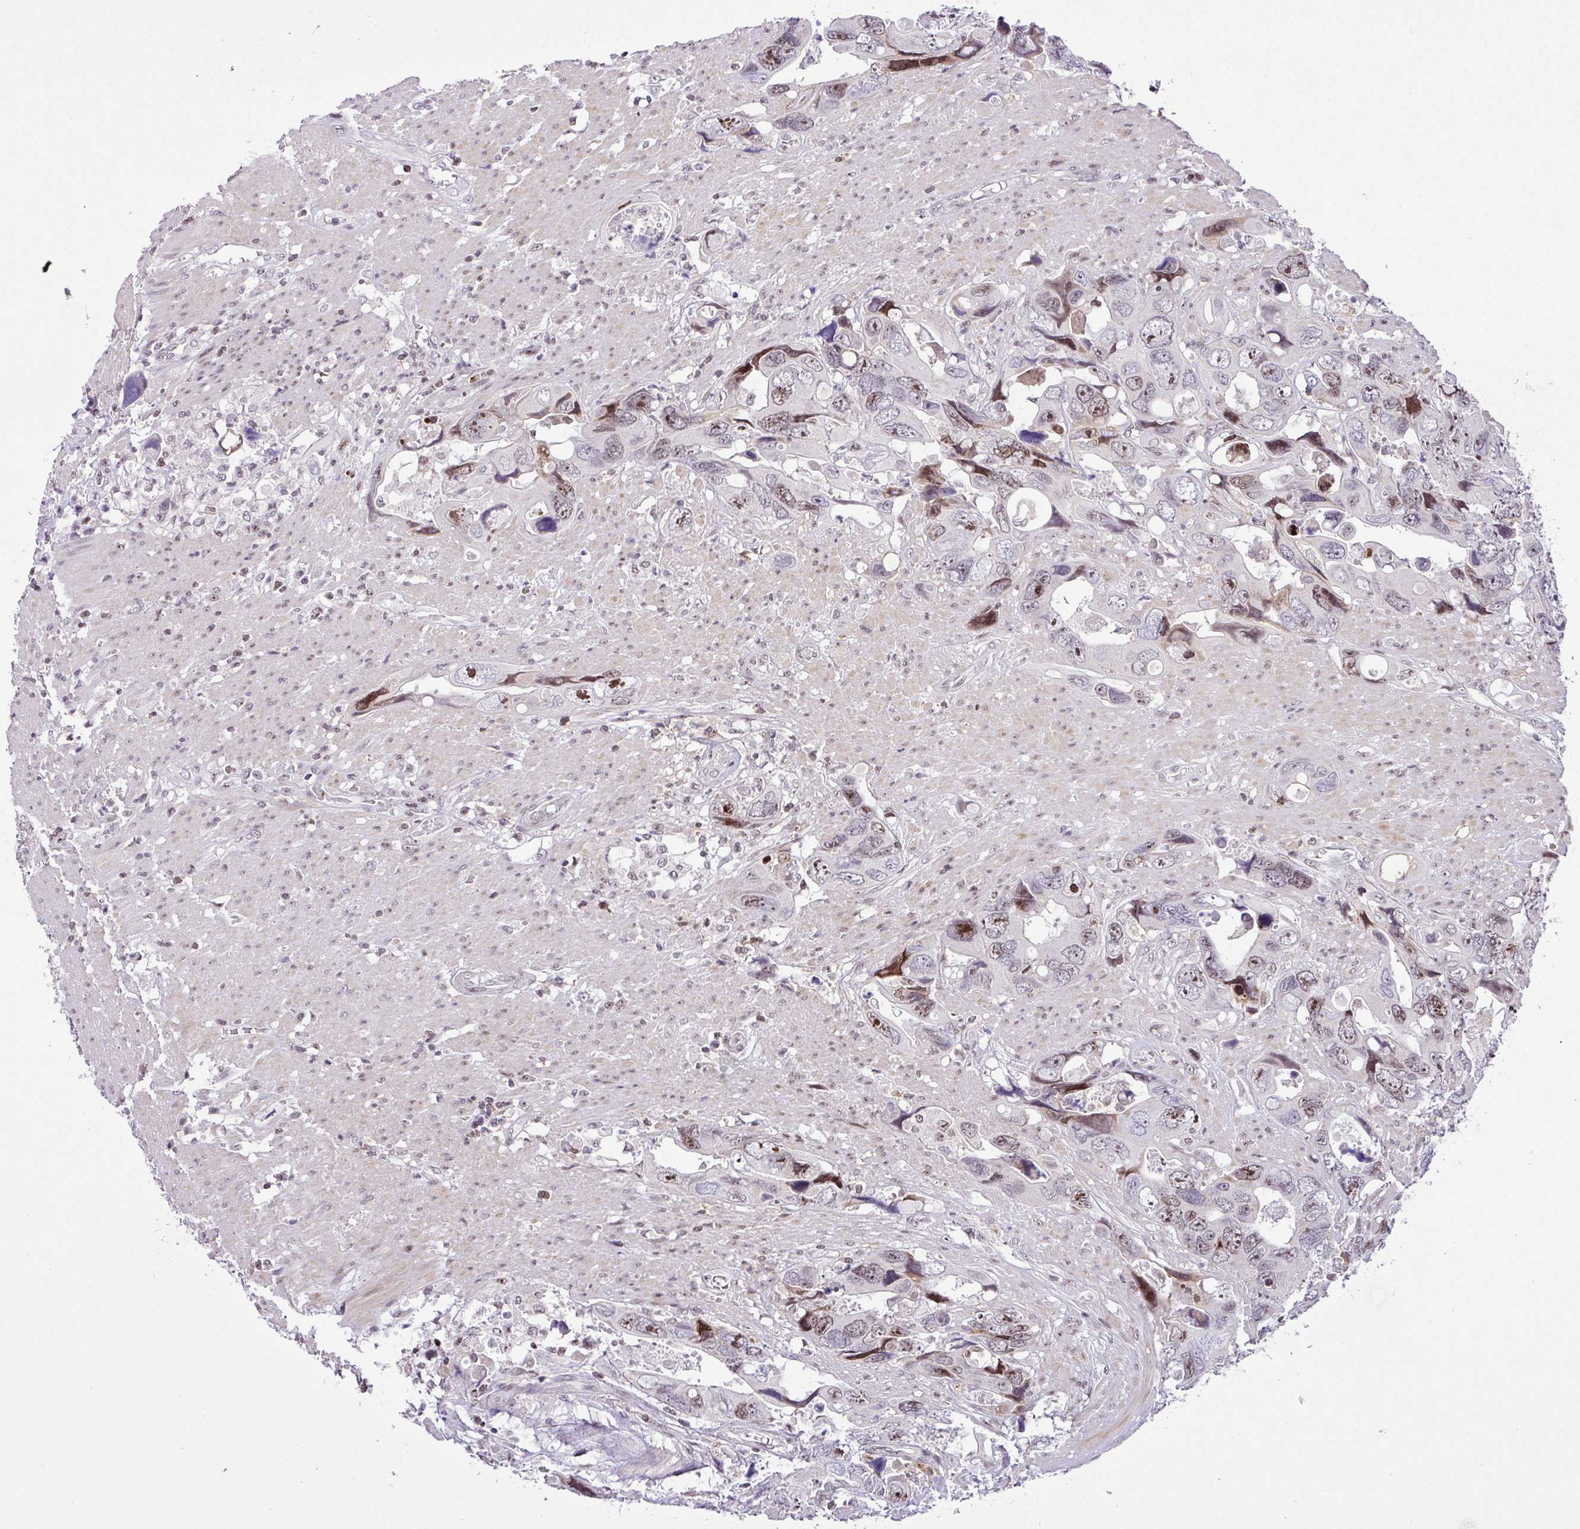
{"staining": {"intensity": "moderate", "quantity": "25%-75%", "location": "nuclear"}, "tissue": "colorectal cancer", "cell_type": "Tumor cells", "image_type": "cancer", "snomed": [{"axis": "morphology", "description": "Adenocarcinoma, NOS"}, {"axis": "topography", "description": "Rectum"}], "caption": "The immunohistochemical stain labels moderate nuclear expression in tumor cells of colorectal cancer (adenocarcinoma) tissue.", "gene": "CCDC137", "patient": {"sex": "male", "age": 57}}